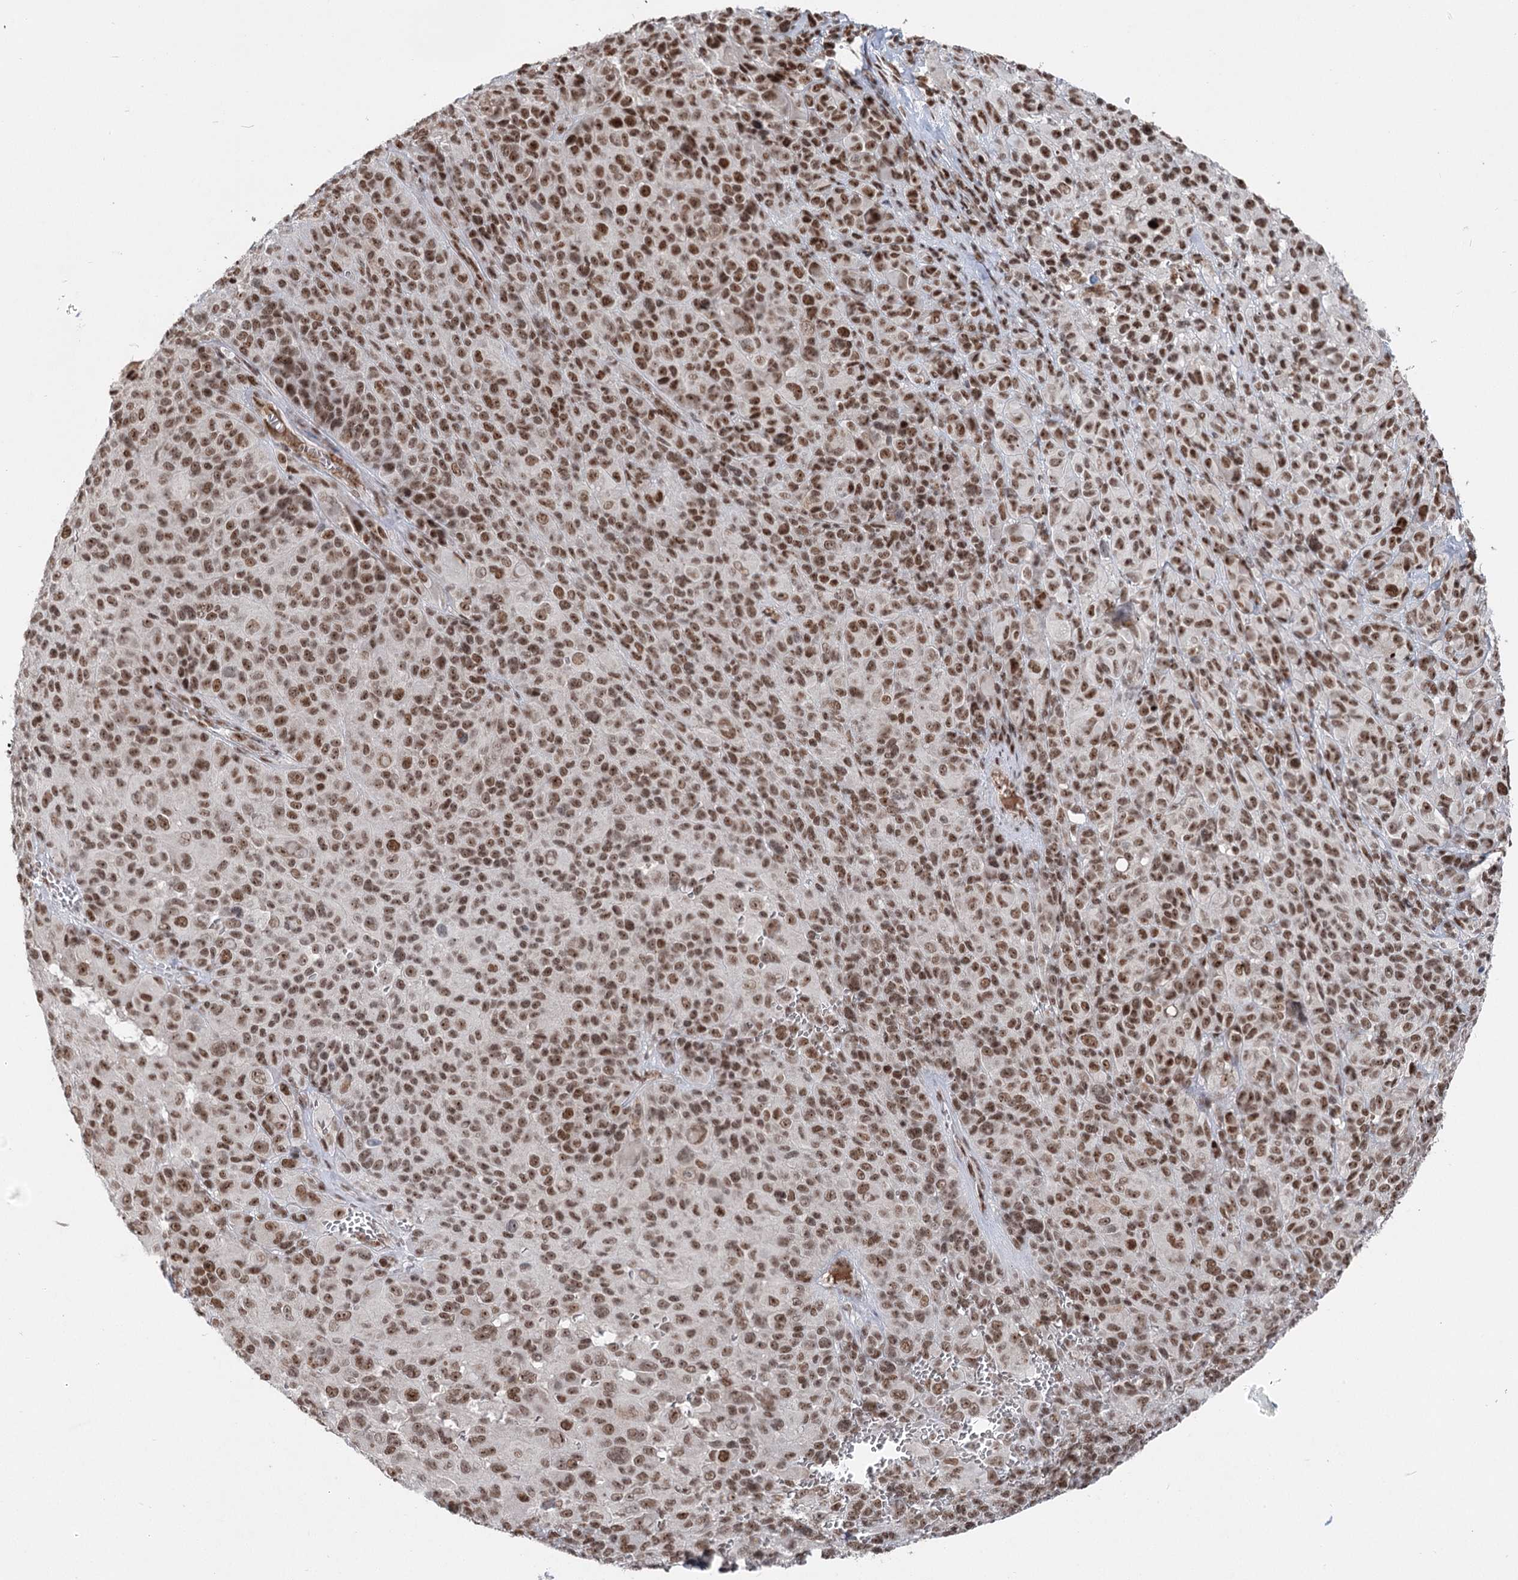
{"staining": {"intensity": "strong", "quantity": ">75%", "location": "nuclear"}, "tissue": "melanoma", "cell_type": "Tumor cells", "image_type": "cancer", "snomed": [{"axis": "morphology", "description": "Malignant melanoma, NOS"}, {"axis": "topography", "description": "Skin of trunk"}], "caption": "The histopathology image displays staining of malignant melanoma, revealing strong nuclear protein staining (brown color) within tumor cells.", "gene": "CGGBP1", "patient": {"sex": "male", "age": 71}}